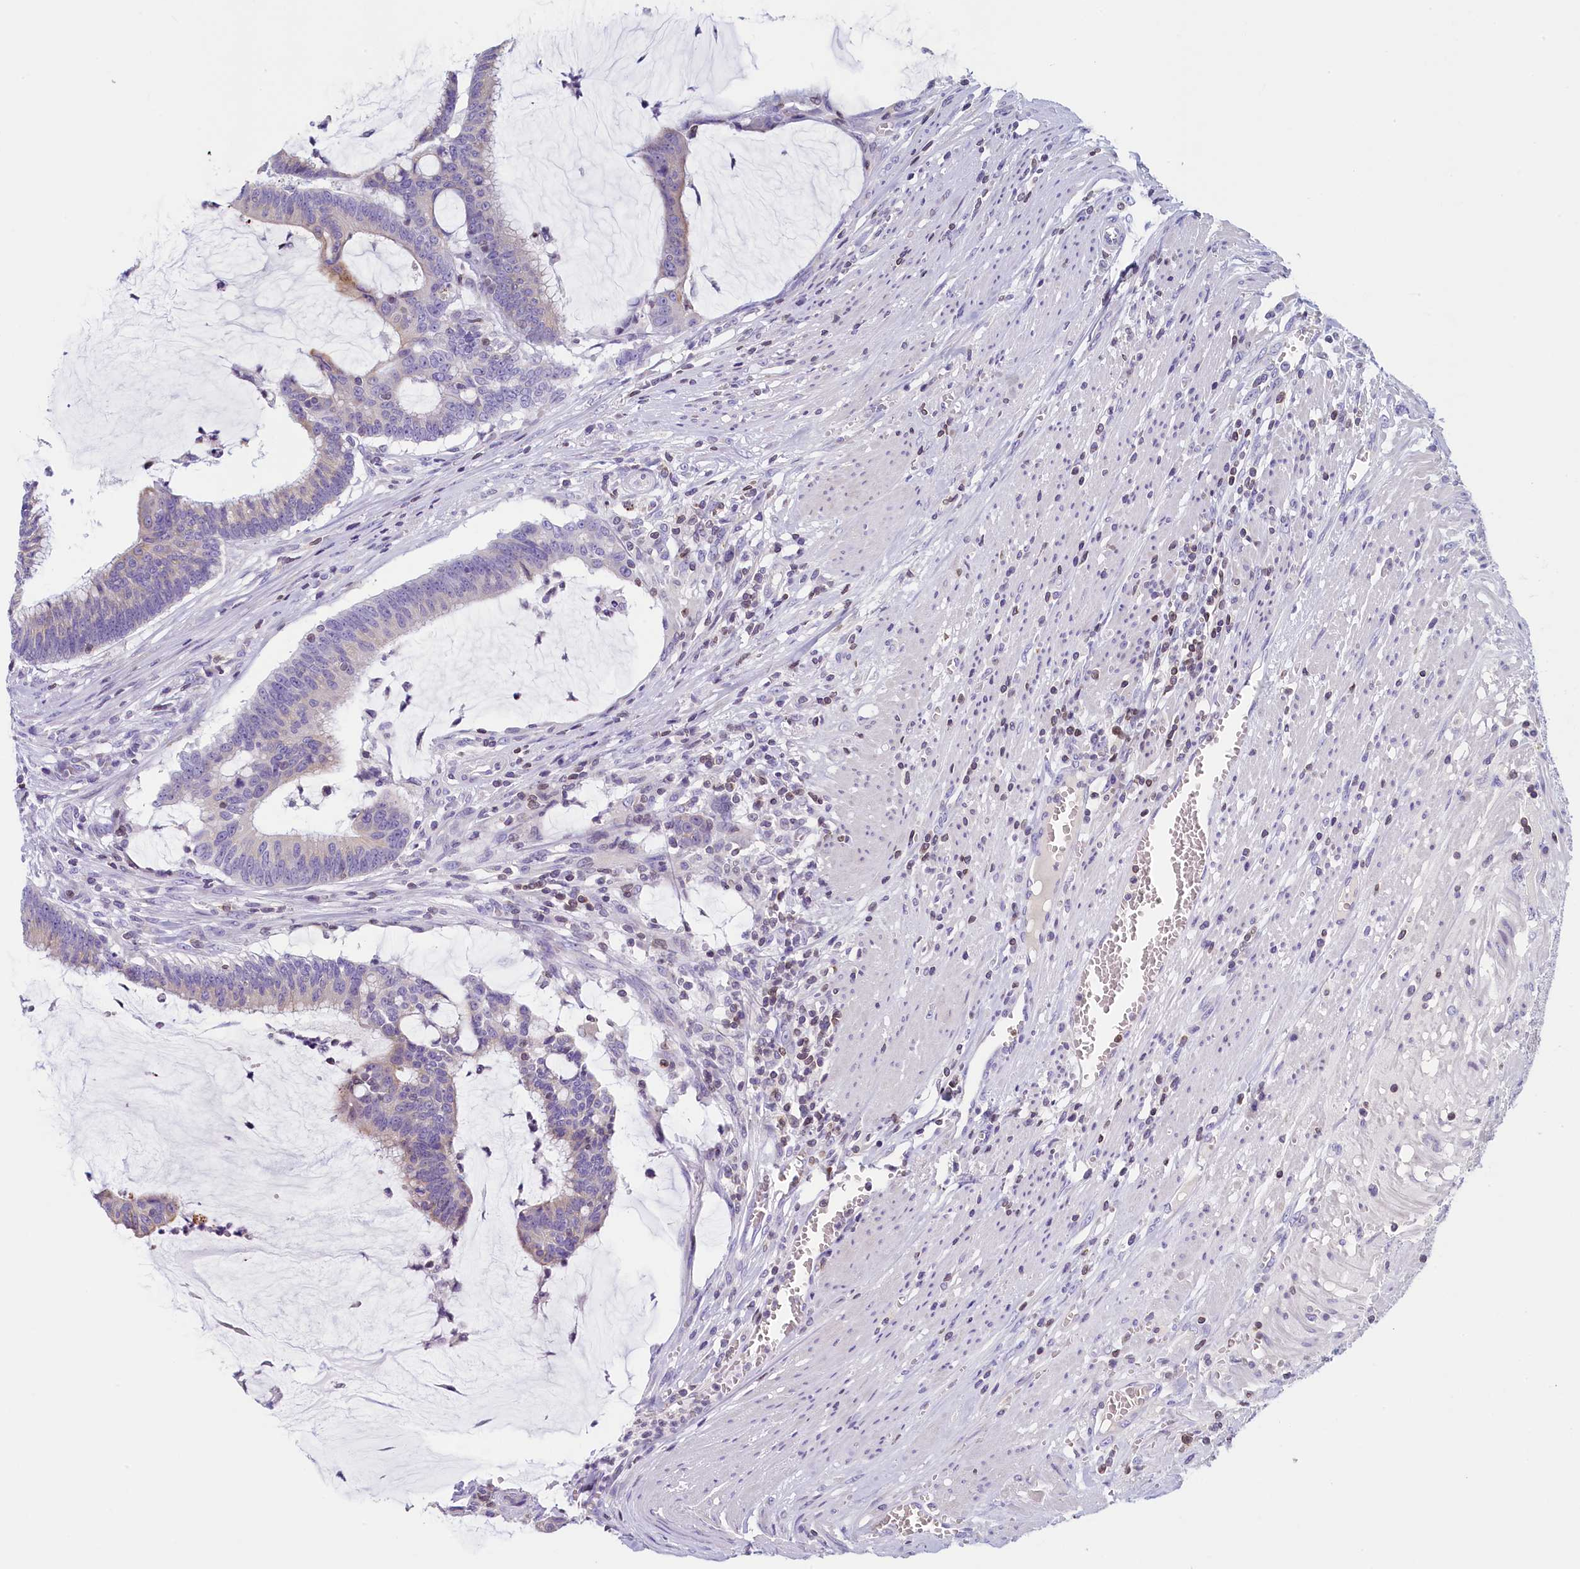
{"staining": {"intensity": "negative", "quantity": "none", "location": "none"}, "tissue": "colorectal cancer", "cell_type": "Tumor cells", "image_type": "cancer", "snomed": [{"axis": "morphology", "description": "Adenocarcinoma, NOS"}, {"axis": "topography", "description": "Rectum"}], "caption": "High magnification brightfield microscopy of colorectal cancer stained with DAB (3,3'-diaminobenzidine) (brown) and counterstained with hematoxylin (blue): tumor cells show no significant staining.", "gene": "TRAF3IP3", "patient": {"sex": "female", "age": 77}}